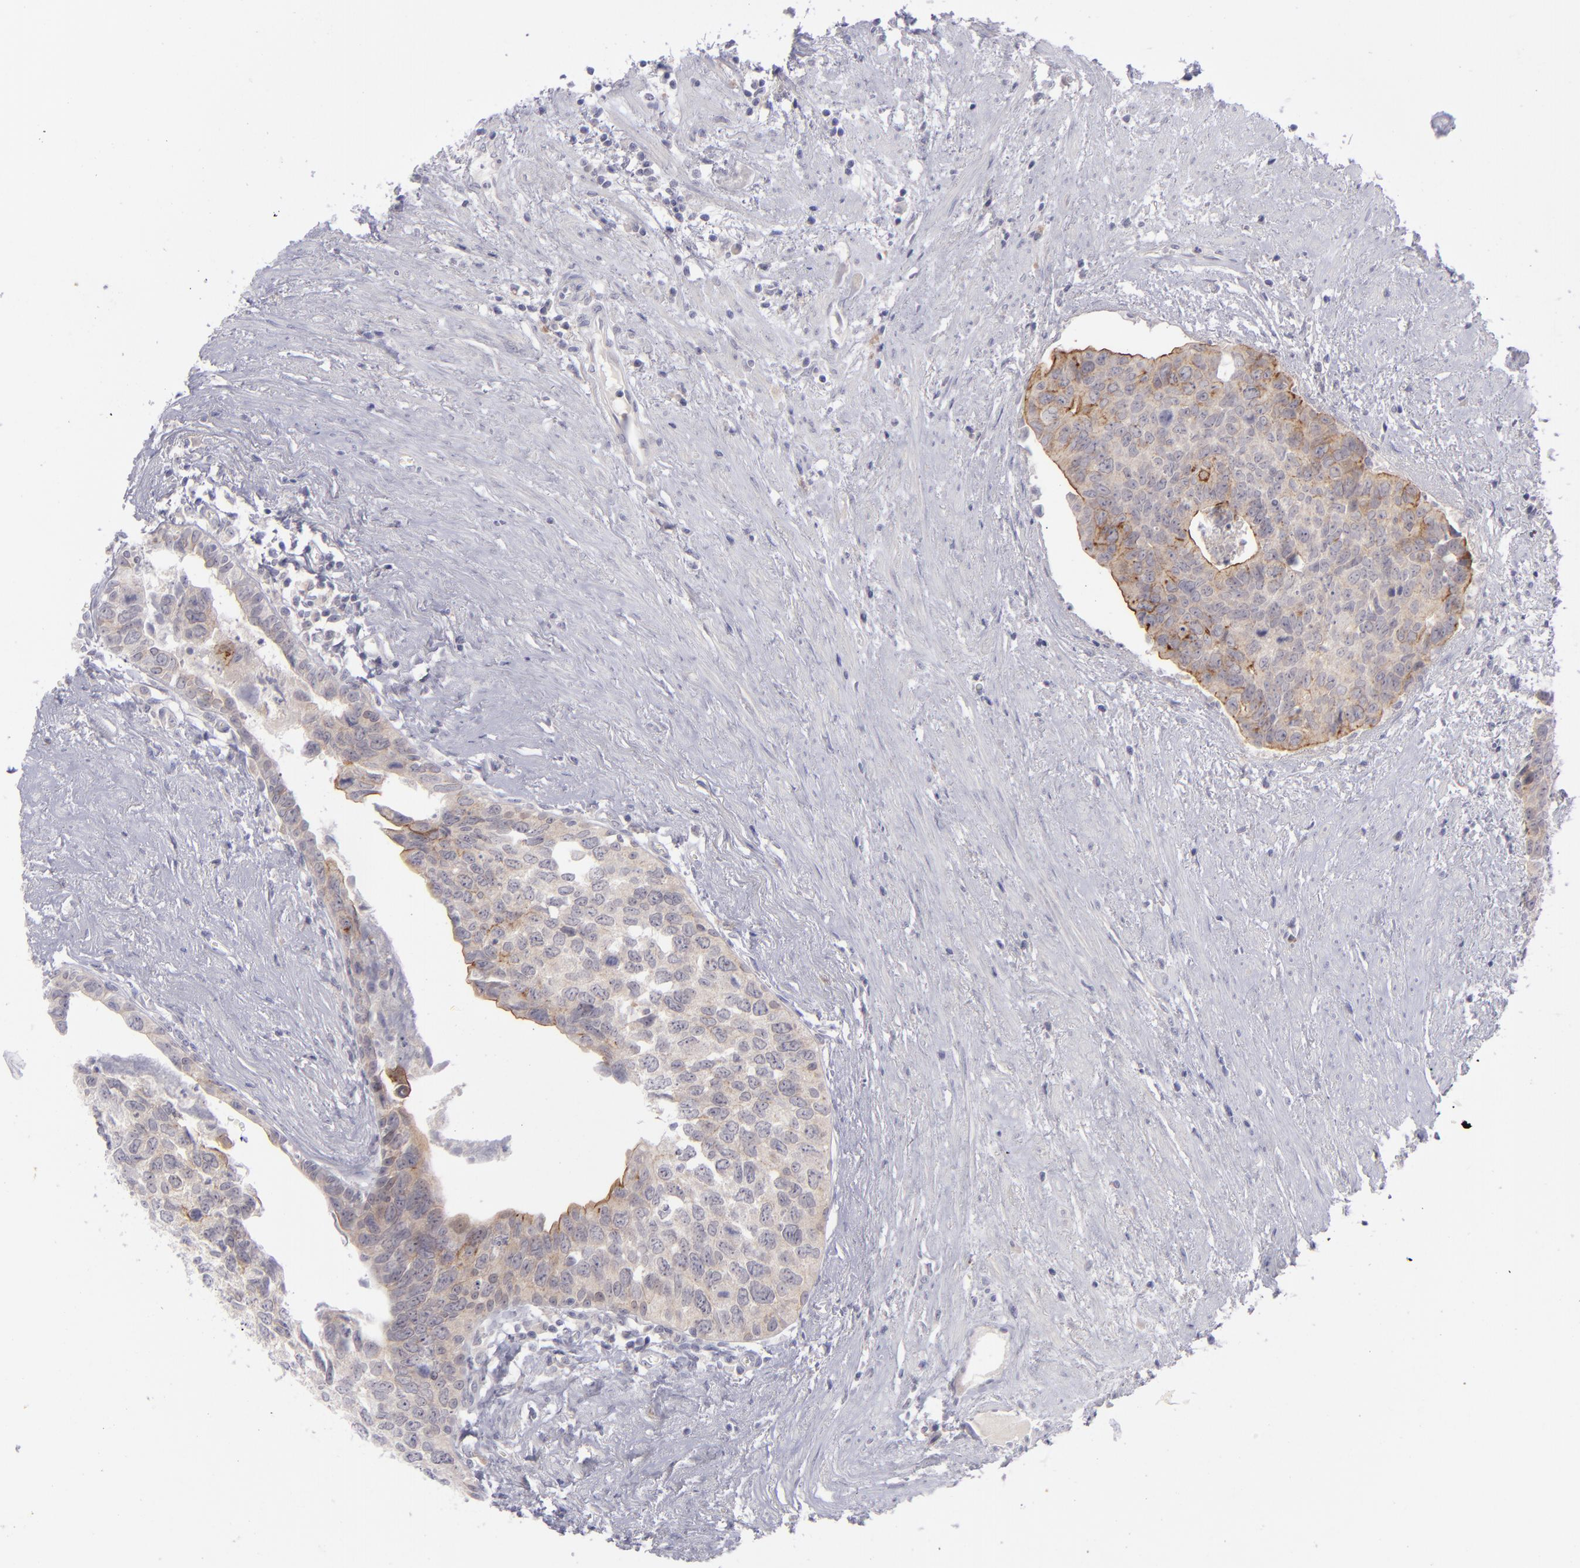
{"staining": {"intensity": "moderate", "quantity": "25%-75%", "location": "cytoplasmic/membranous"}, "tissue": "urothelial cancer", "cell_type": "Tumor cells", "image_type": "cancer", "snomed": [{"axis": "morphology", "description": "Urothelial carcinoma, High grade"}, {"axis": "topography", "description": "Urinary bladder"}], "caption": "Urothelial cancer stained with a protein marker shows moderate staining in tumor cells.", "gene": "EVPL", "patient": {"sex": "male", "age": 81}}